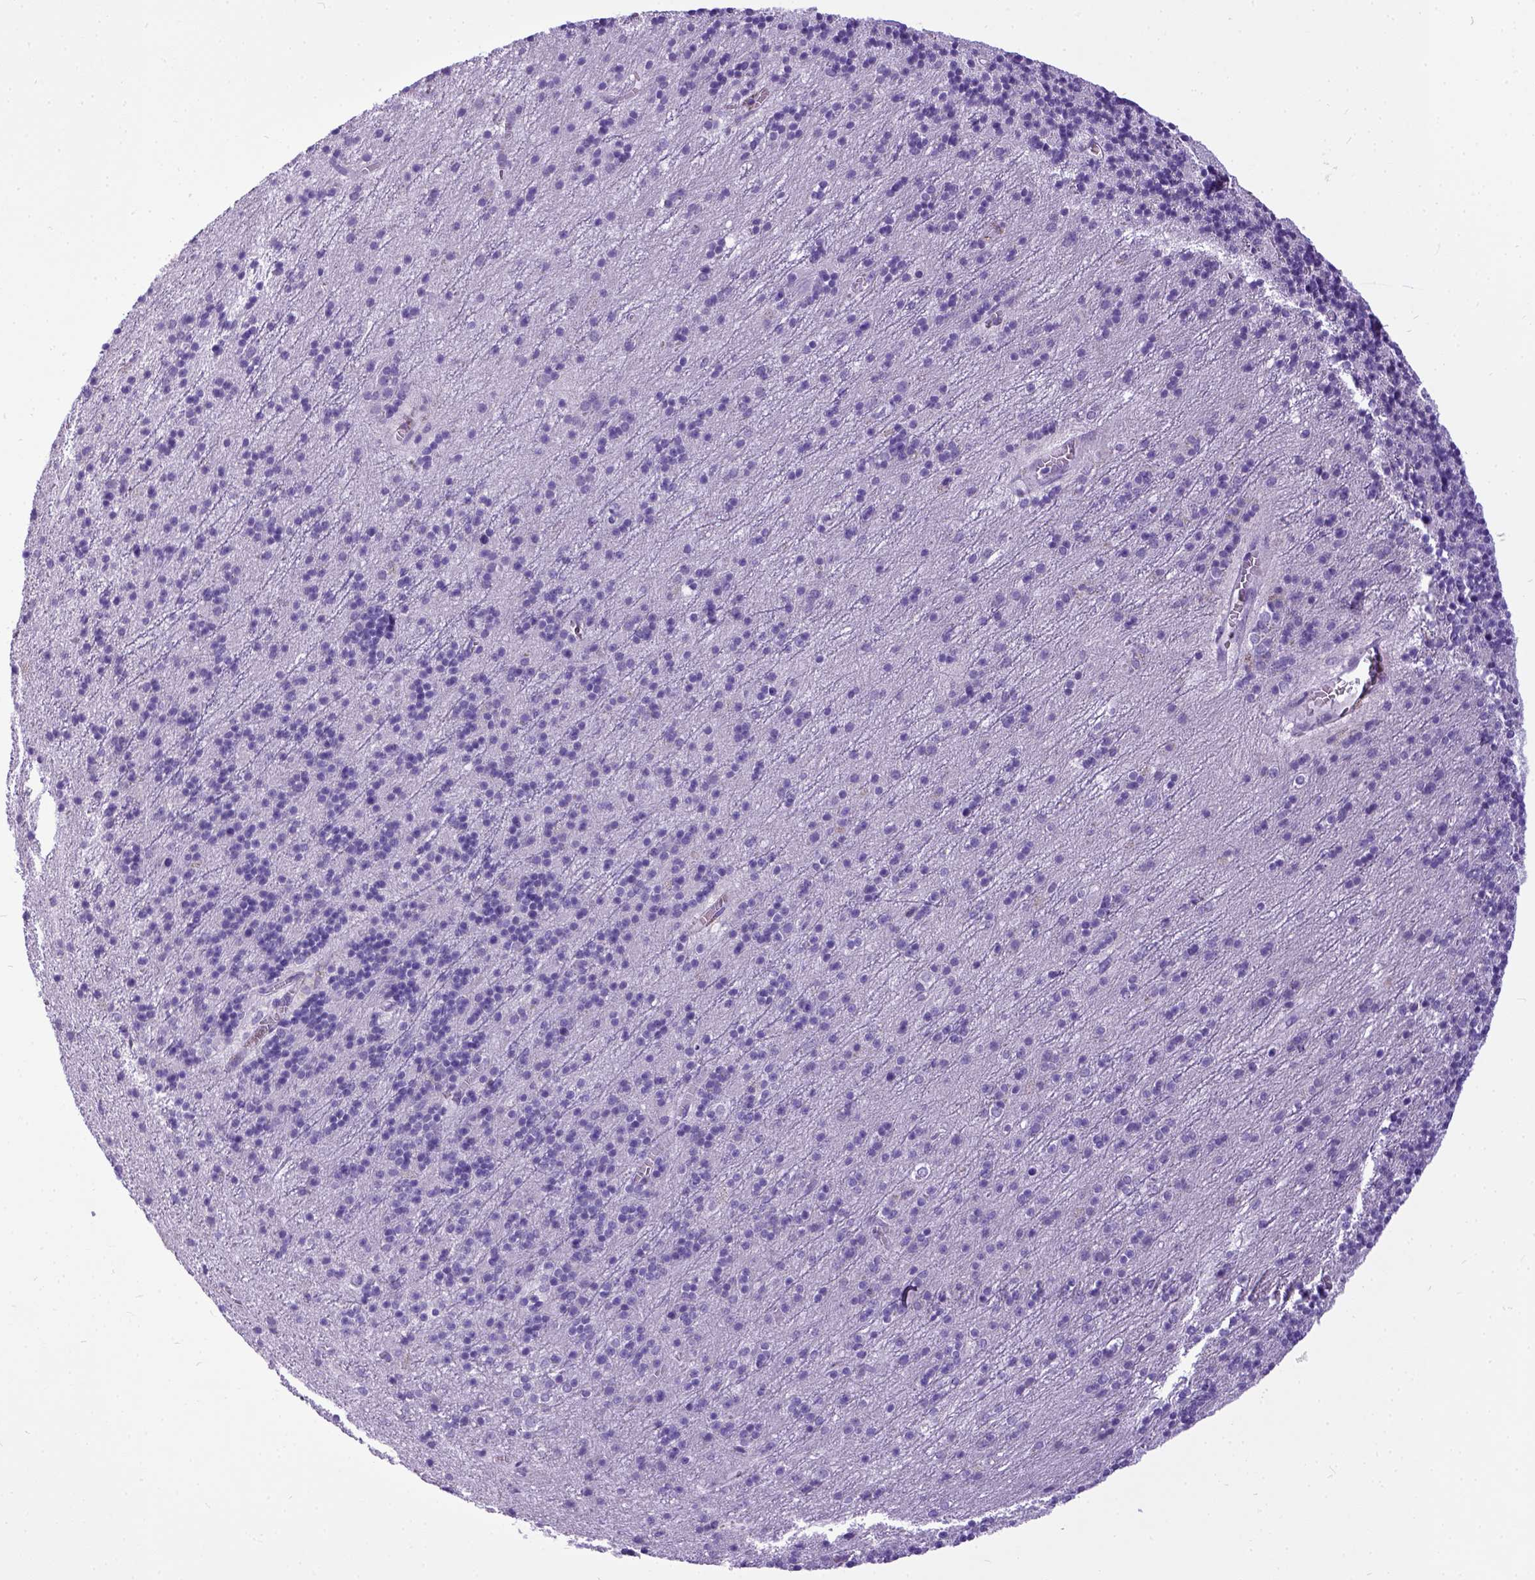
{"staining": {"intensity": "negative", "quantity": "none", "location": "none"}, "tissue": "cerebellum", "cell_type": "Cells in granular layer", "image_type": "normal", "snomed": [{"axis": "morphology", "description": "Normal tissue, NOS"}, {"axis": "topography", "description": "Cerebellum"}], "caption": "Immunohistochemical staining of unremarkable cerebellum demonstrates no significant expression in cells in granular layer. (DAB (3,3'-diaminobenzidine) IHC, high magnification).", "gene": "IGF2", "patient": {"sex": "male", "age": 70}}